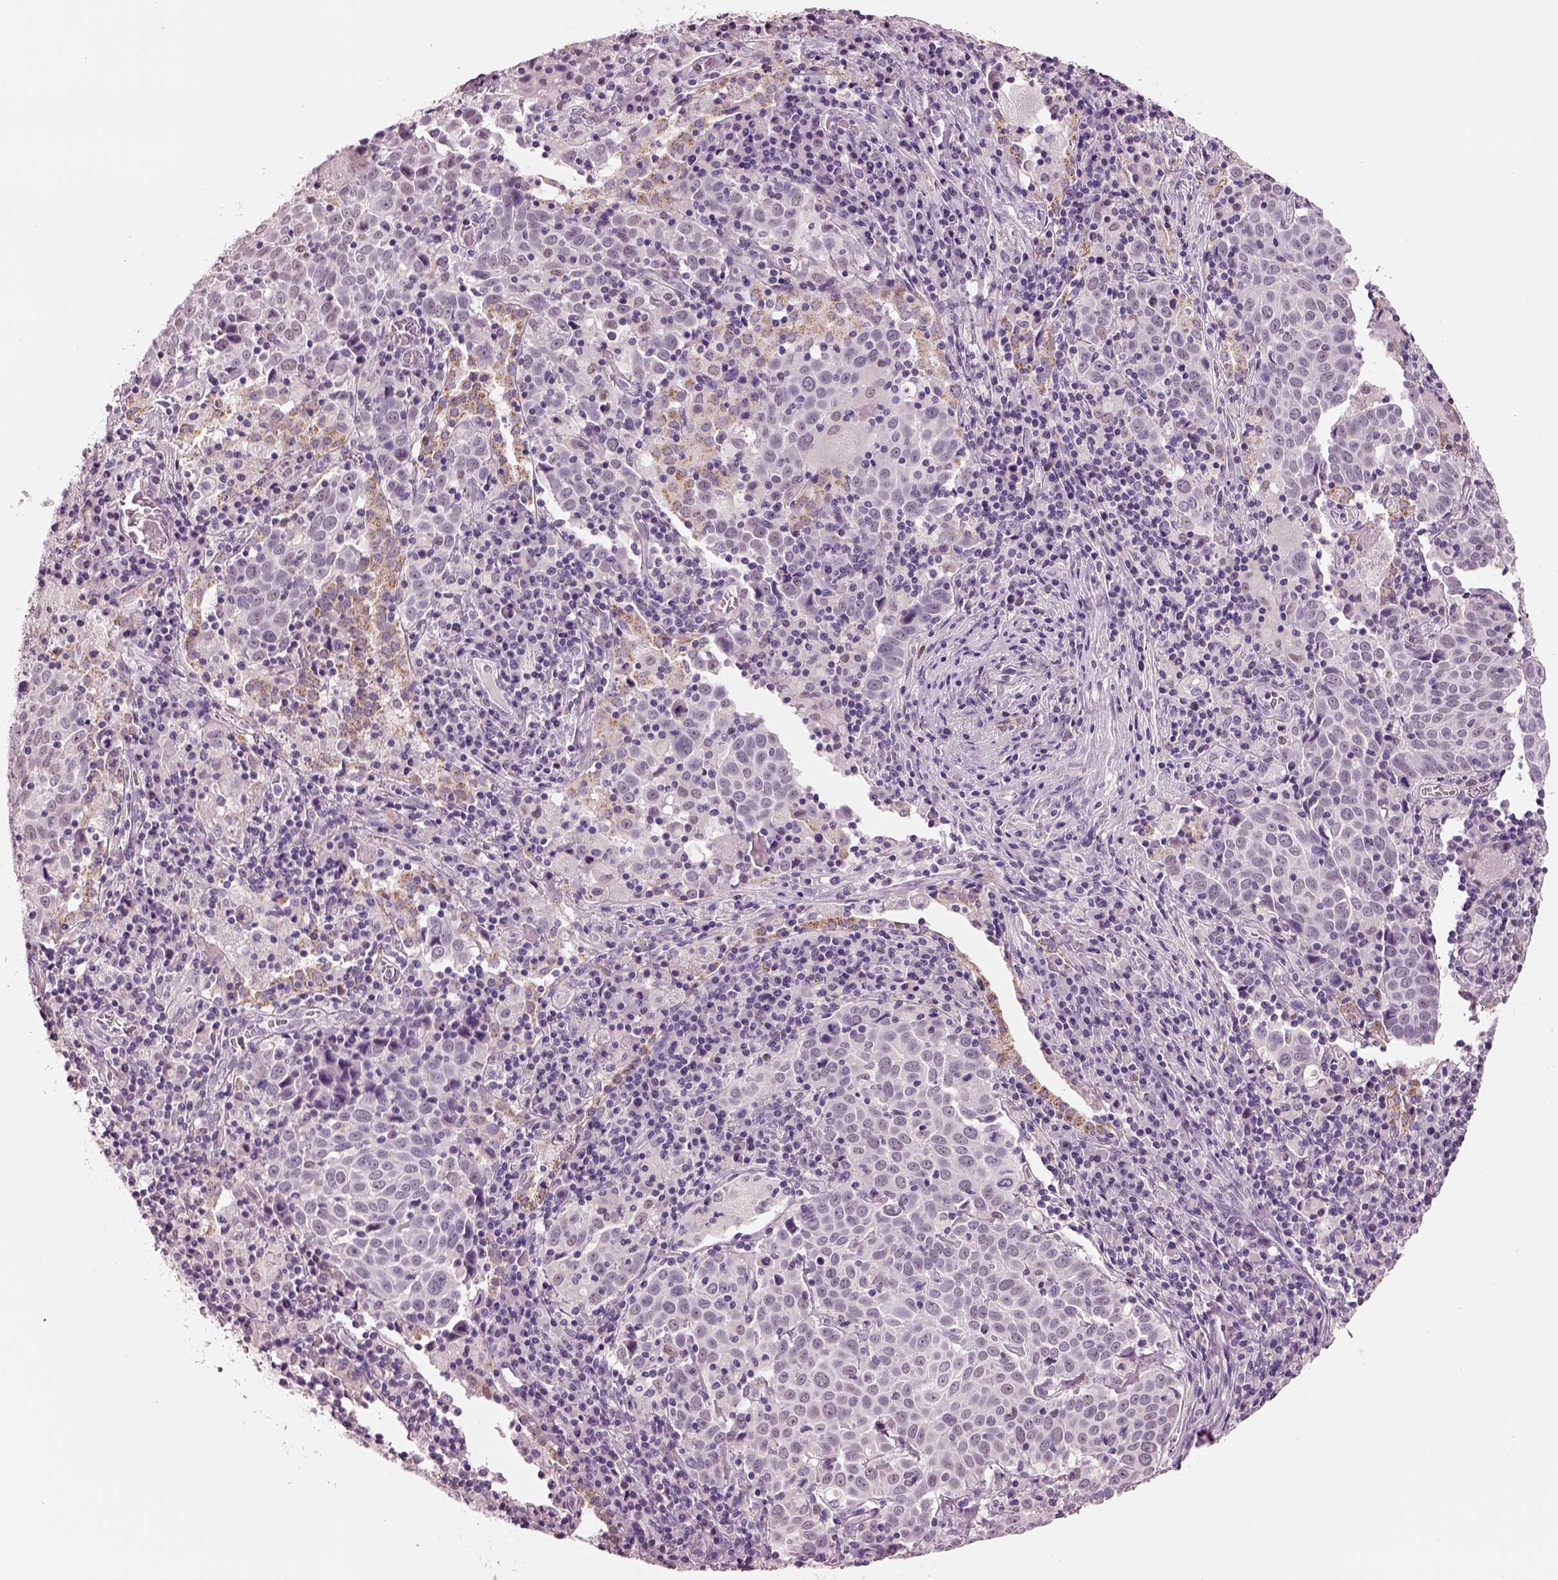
{"staining": {"intensity": "moderate", "quantity": "<25%", "location": "cytoplasmic/membranous"}, "tissue": "lung cancer", "cell_type": "Tumor cells", "image_type": "cancer", "snomed": [{"axis": "morphology", "description": "Squamous cell carcinoma, NOS"}, {"axis": "topography", "description": "Lung"}], "caption": "Human lung squamous cell carcinoma stained for a protein (brown) displays moderate cytoplasmic/membranous positive expression in about <25% of tumor cells.", "gene": "ELSPBP1", "patient": {"sex": "male", "age": 57}}